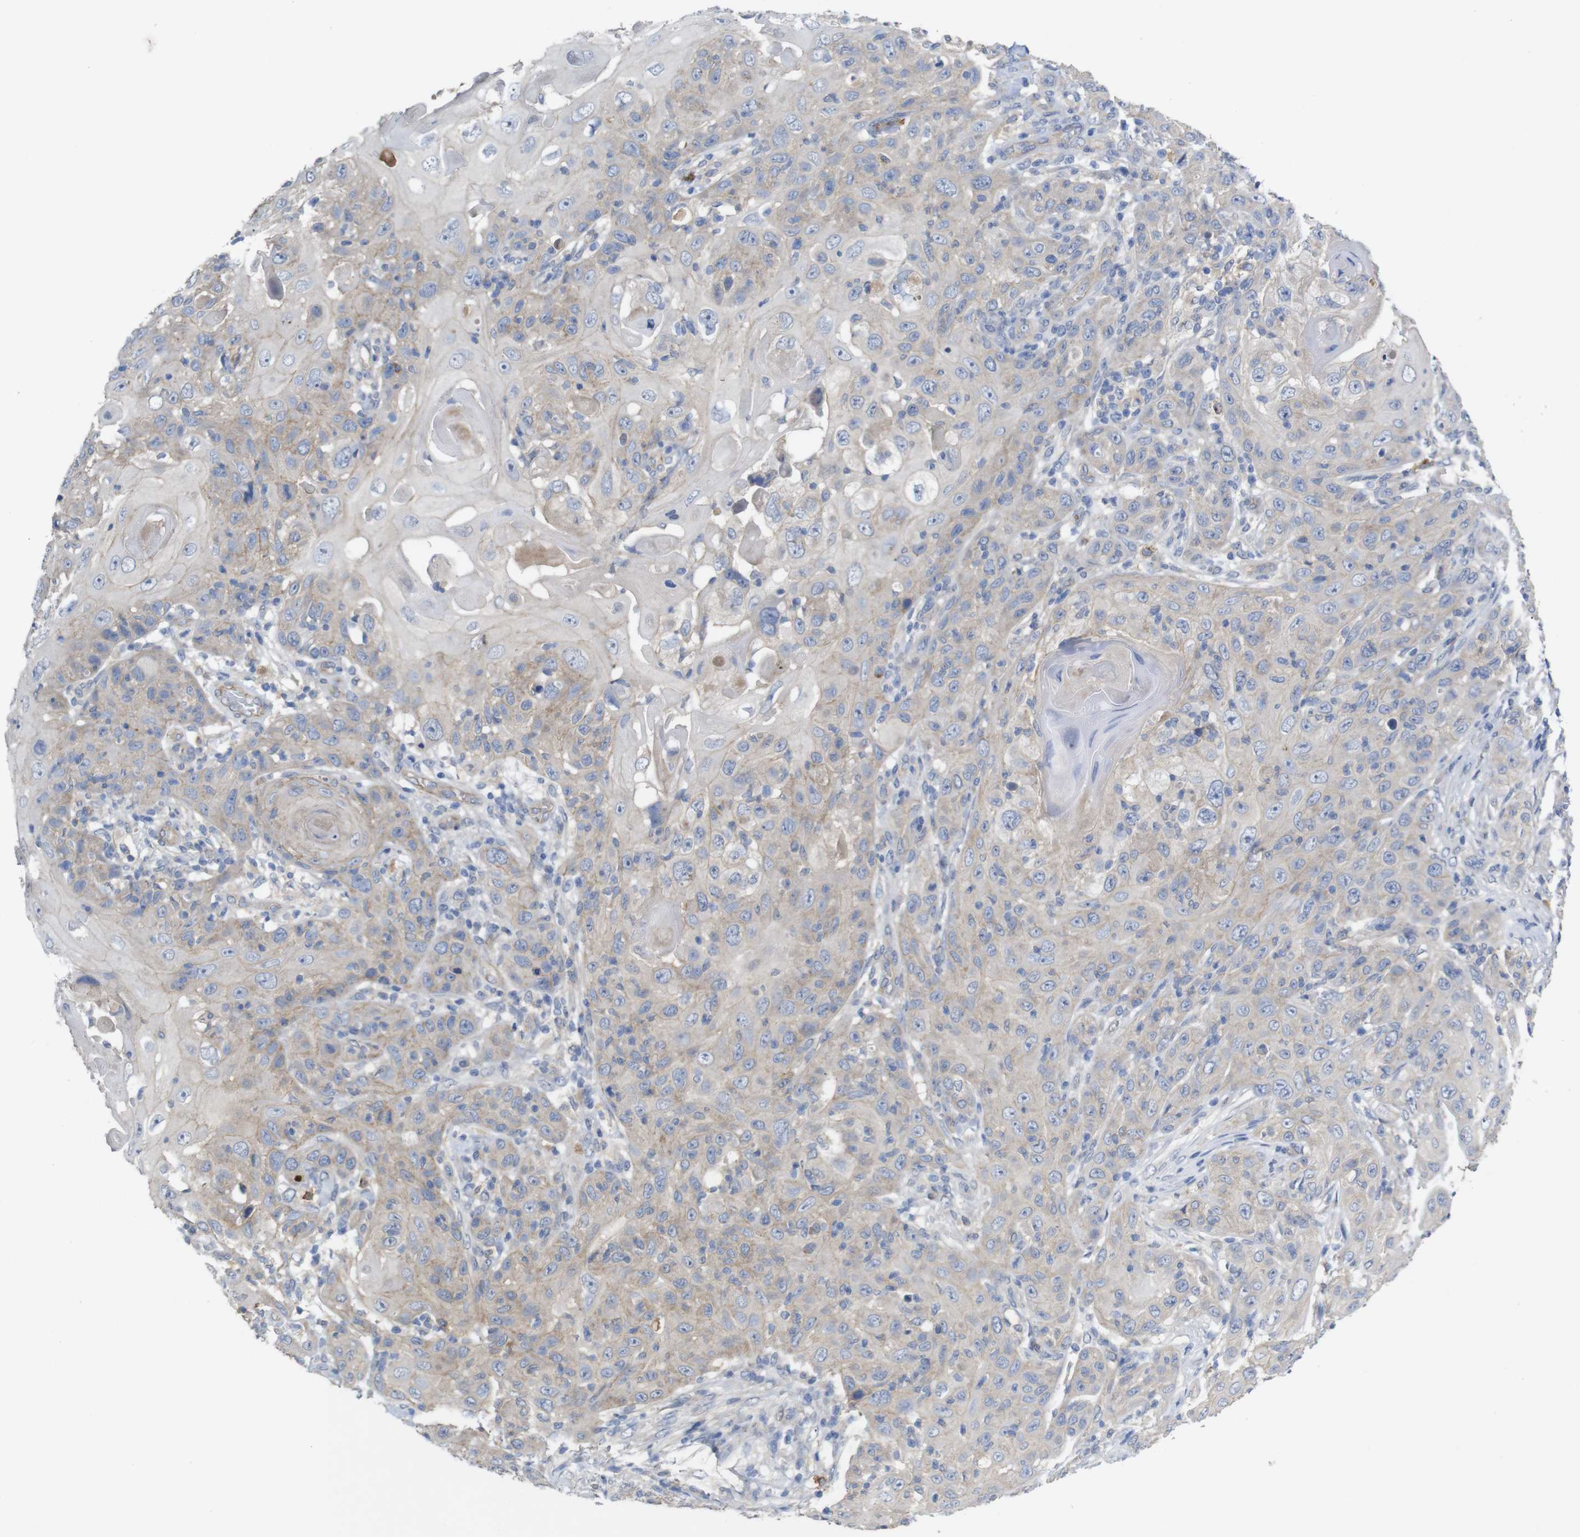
{"staining": {"intensity": "weak", "quantity": "<25%", "location": "cytoplasmic/membranous"}, "tissue": "skin cancer", "cell_type": "Tumor cells", "image_type": "cancer", "snomed": [{"axis": "morphology", "description": "Squamous cell carcinoma, NOS"}, {"axis": "topography", "description": "Skin"}], "caption": "Human skin squamous cell carcinoma stained for a protein using immunohistochemistry demonstrates no positivity in tumor cells.", "gene": "KIDINS220", "patient": {"sex": "female", "age": 88}}